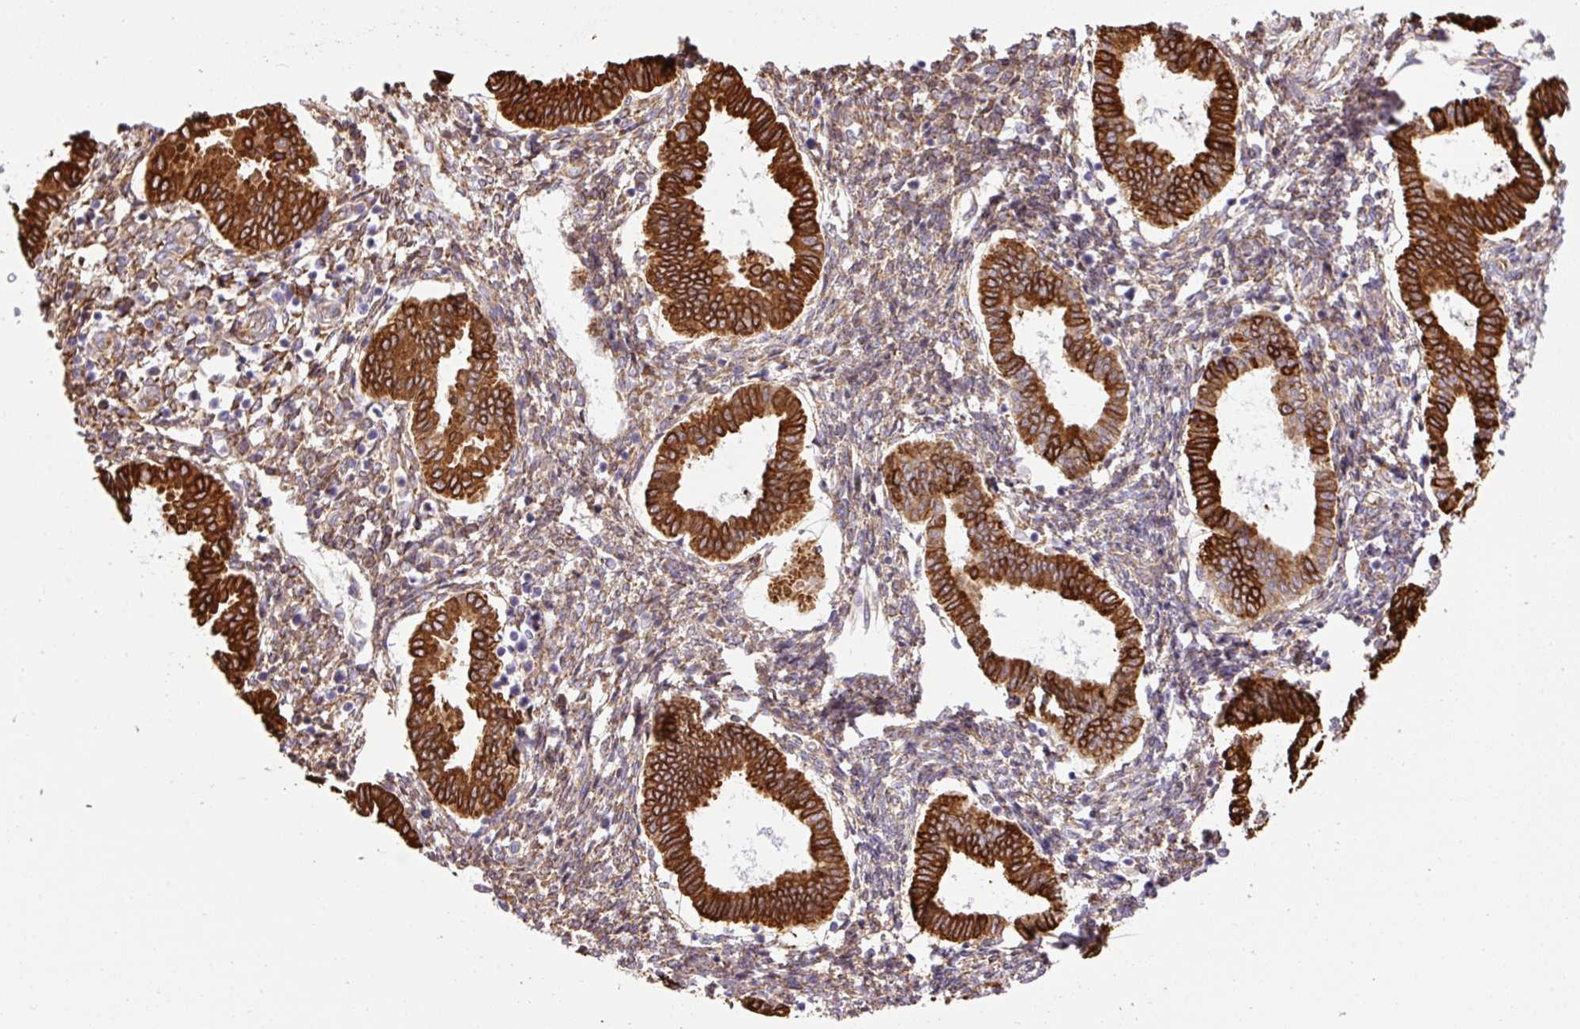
{"staining": {"intensity": "moderate", "quantity": "25%-75%", "location": "cytoplasmic/membranous"}, "tissue": "endometrium", "cell_type": "Cells in endometrial stroma", "image_type": "normal", "snomed": [{"axis": "morphology", "description": "Normal tissue, NOS"}, {"axis": "topography", "description": "Endometrium"}], "caption": "Cells in endometrial stroma reveal moderate cytoplasmic/membranous staining in approximately 25%-75% of cells in unremarkable endometrium. The protein is stained brown, and the nuclei are stained in blue (DAB (3,3'-diaminobenzidine) IHC with brightfield microscopy, high magnification).", "gene": "RAB30", "patient": {"sex": "female", "age": 24}}